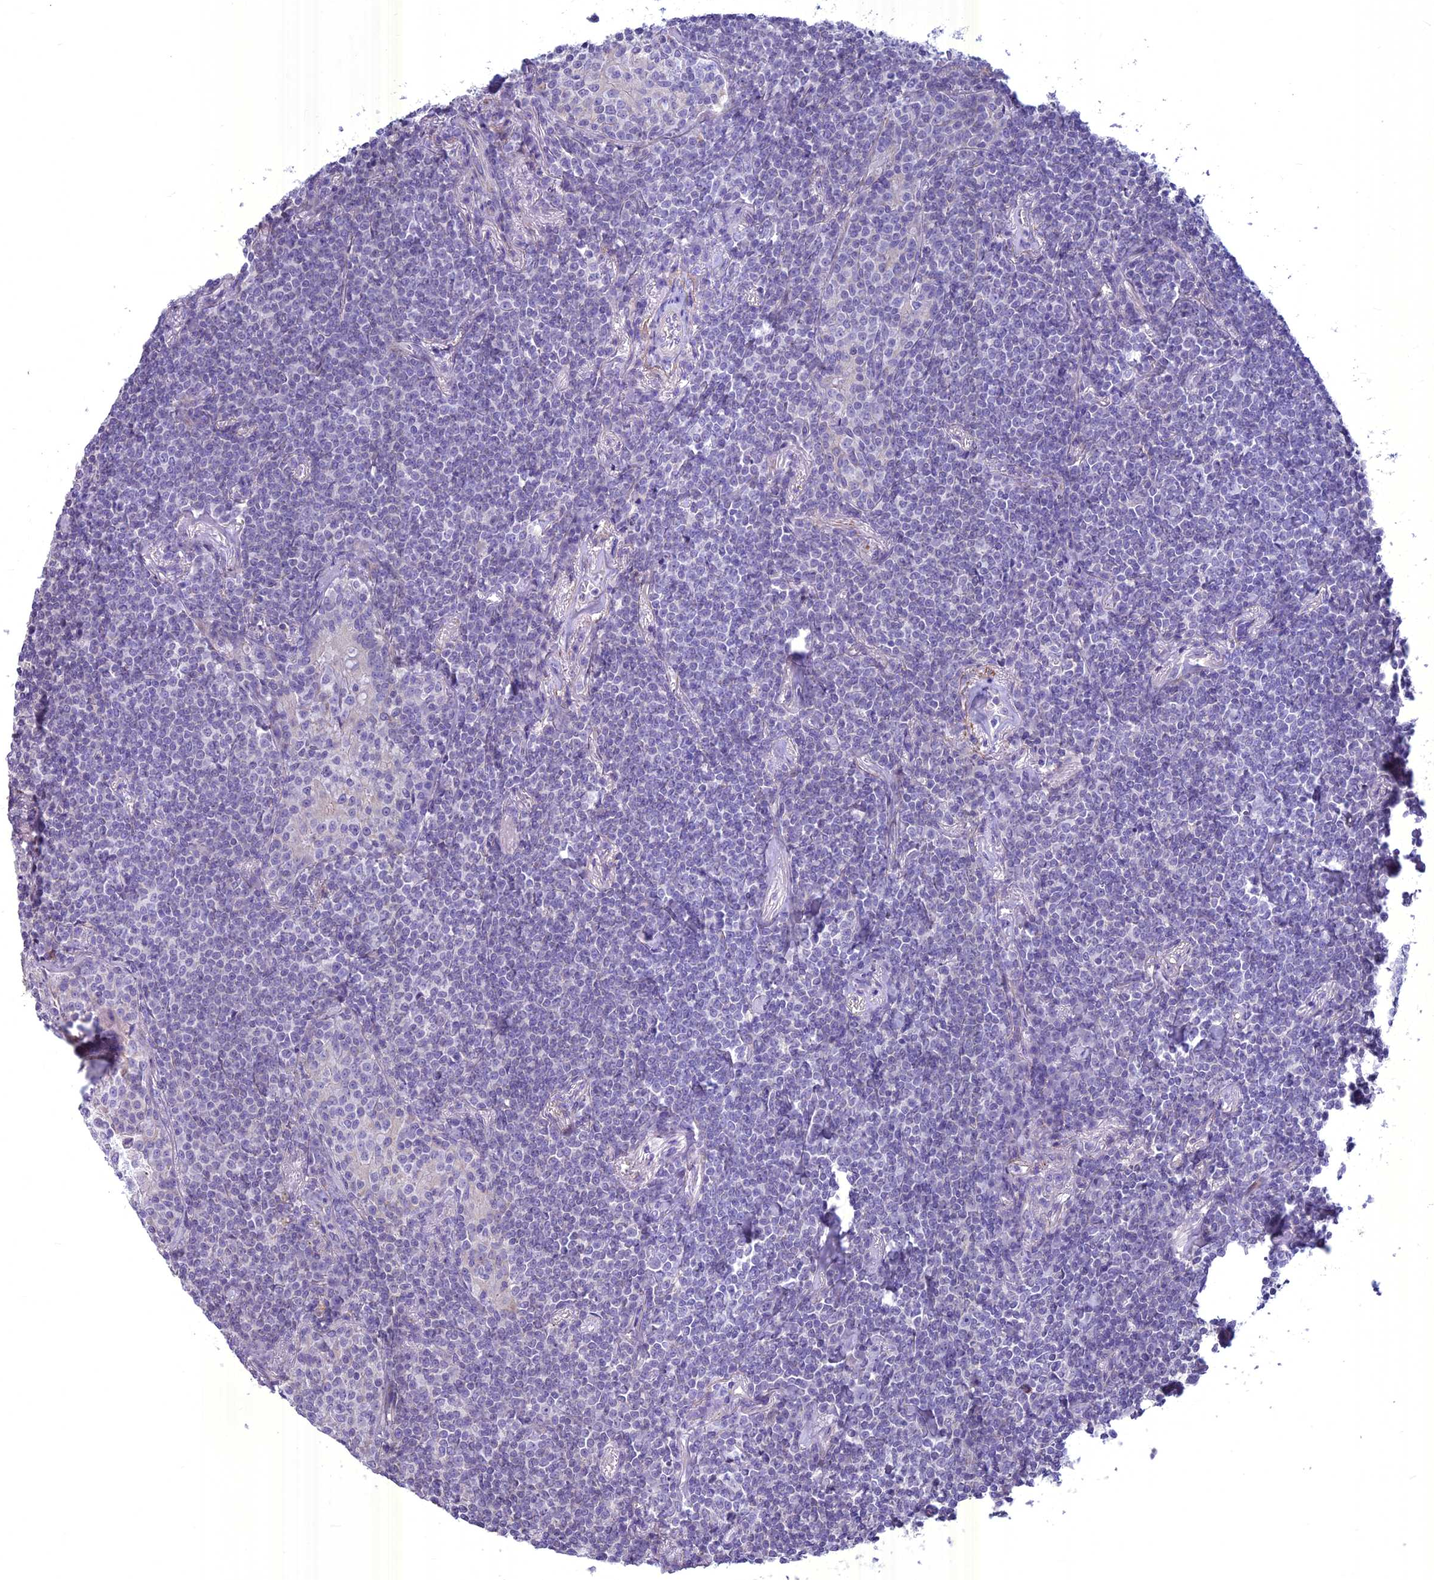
{"staining": {"intensity": "negative", "quantity": "none", "location": "none"}, "tissue": "lymphoma", "cell_type": "Tumor cells", "image_type": "cancer", "snomed": [{"axis": "morphology", "description": "Malignant lymphoma, non-Hodgkin's type, Low grade"}, {"axis": "topography", "description": "Lung"}], "caption": "The histopathology image exhibits no staining of tumor cells in lymphoma.", "gene": "SPHKAP", "patient": {"sex": "female", "age": 71}}